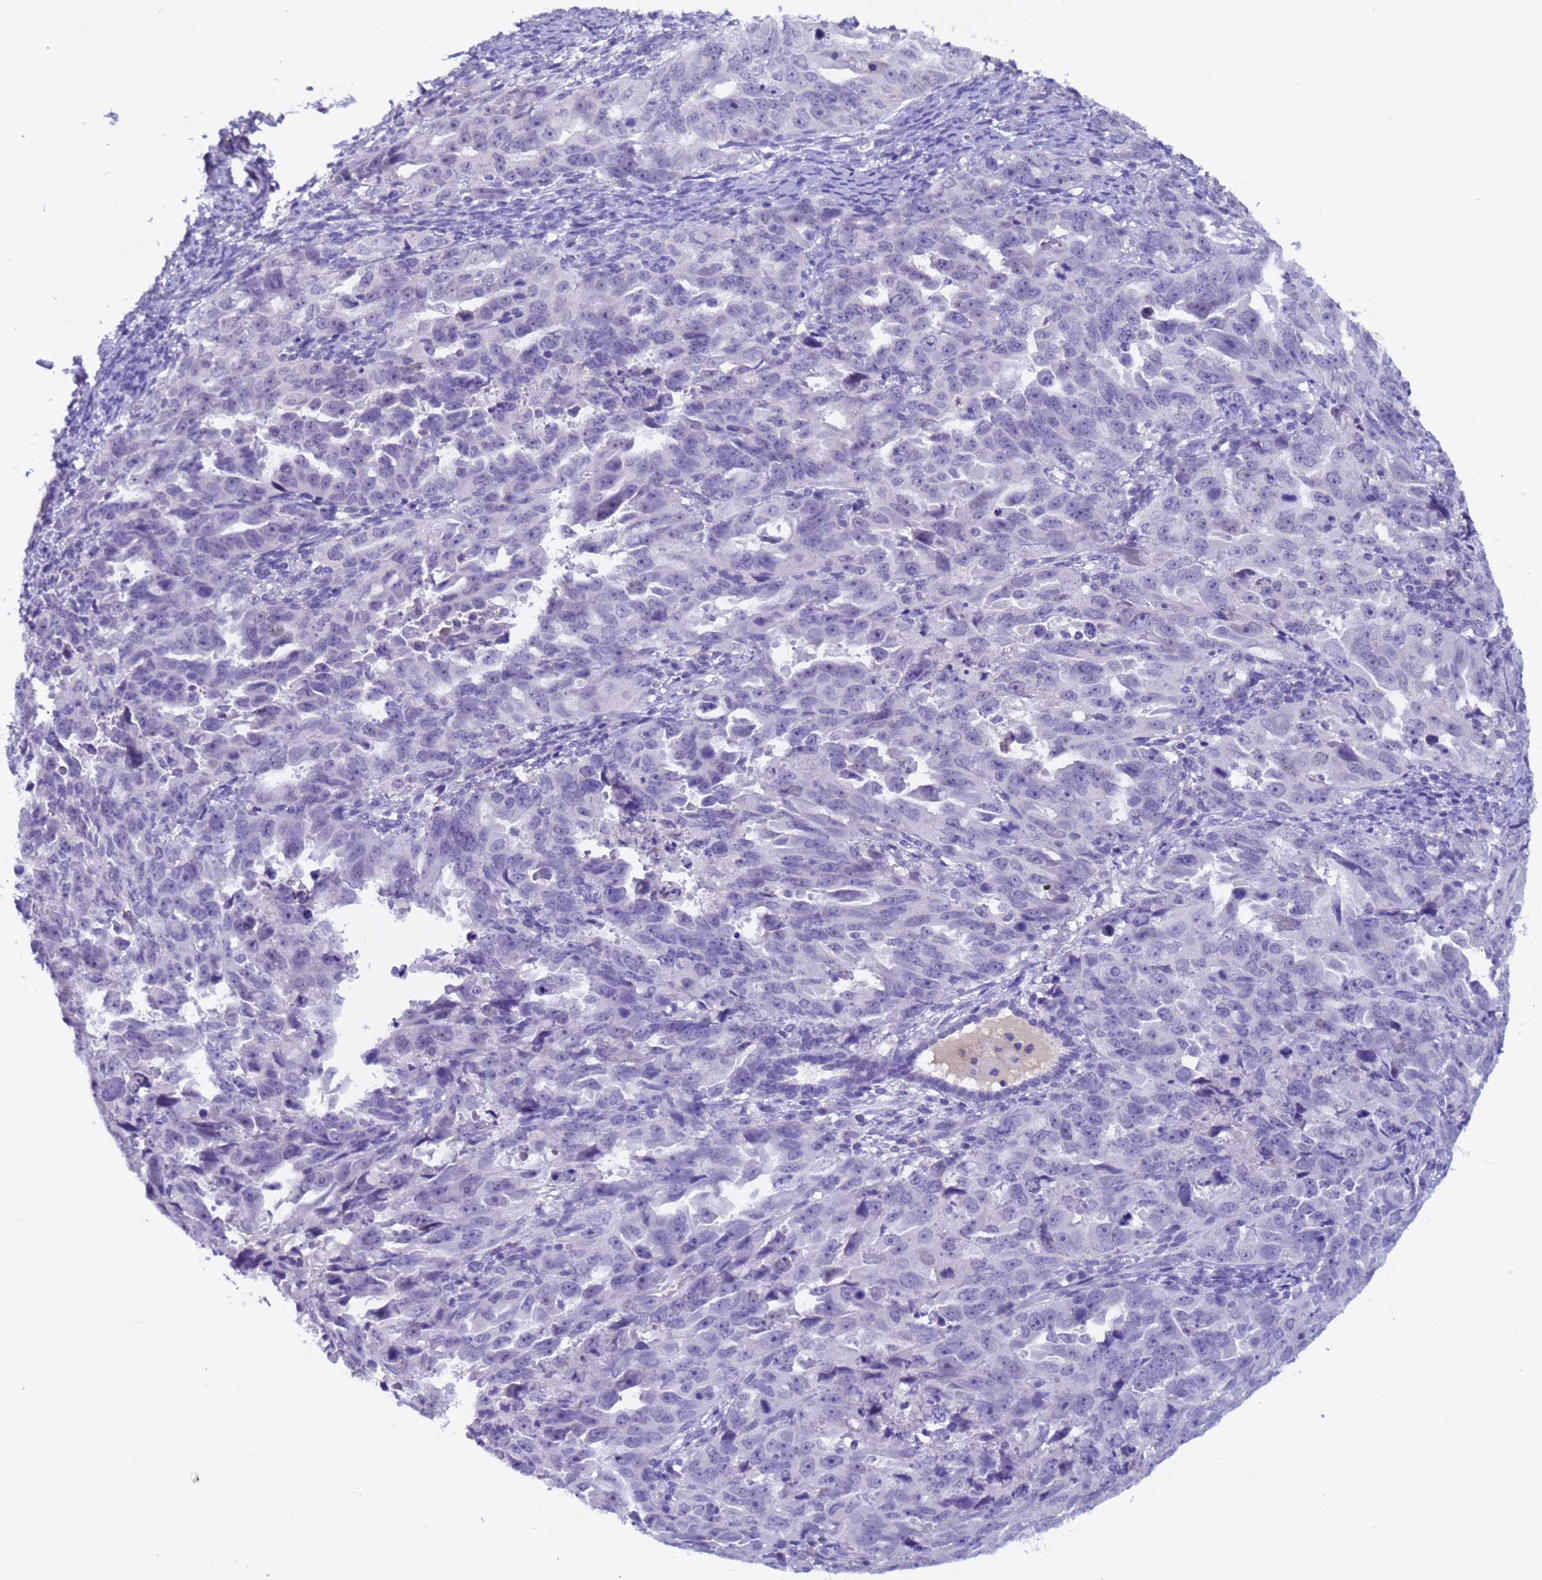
{"staining": {"intensity": "negative", "quantity": "none", "location": "none"}, "tissue": "endometrial cancer", "cell_type": "Tumor cells", "image_type": "cancer", "snomed": [{"axis": "morphology", "description": "Adenocarcinoma, NOS"}, {"axis": "topography", "description": "Endometrium"}], "caption": "DAB immunohistochemical staining of human endometrial adenocarcinoma demonstrates no significant staining in tumor cells.", "gene": "ZNF248", "patient": {"sex": "female", "age": 65}}